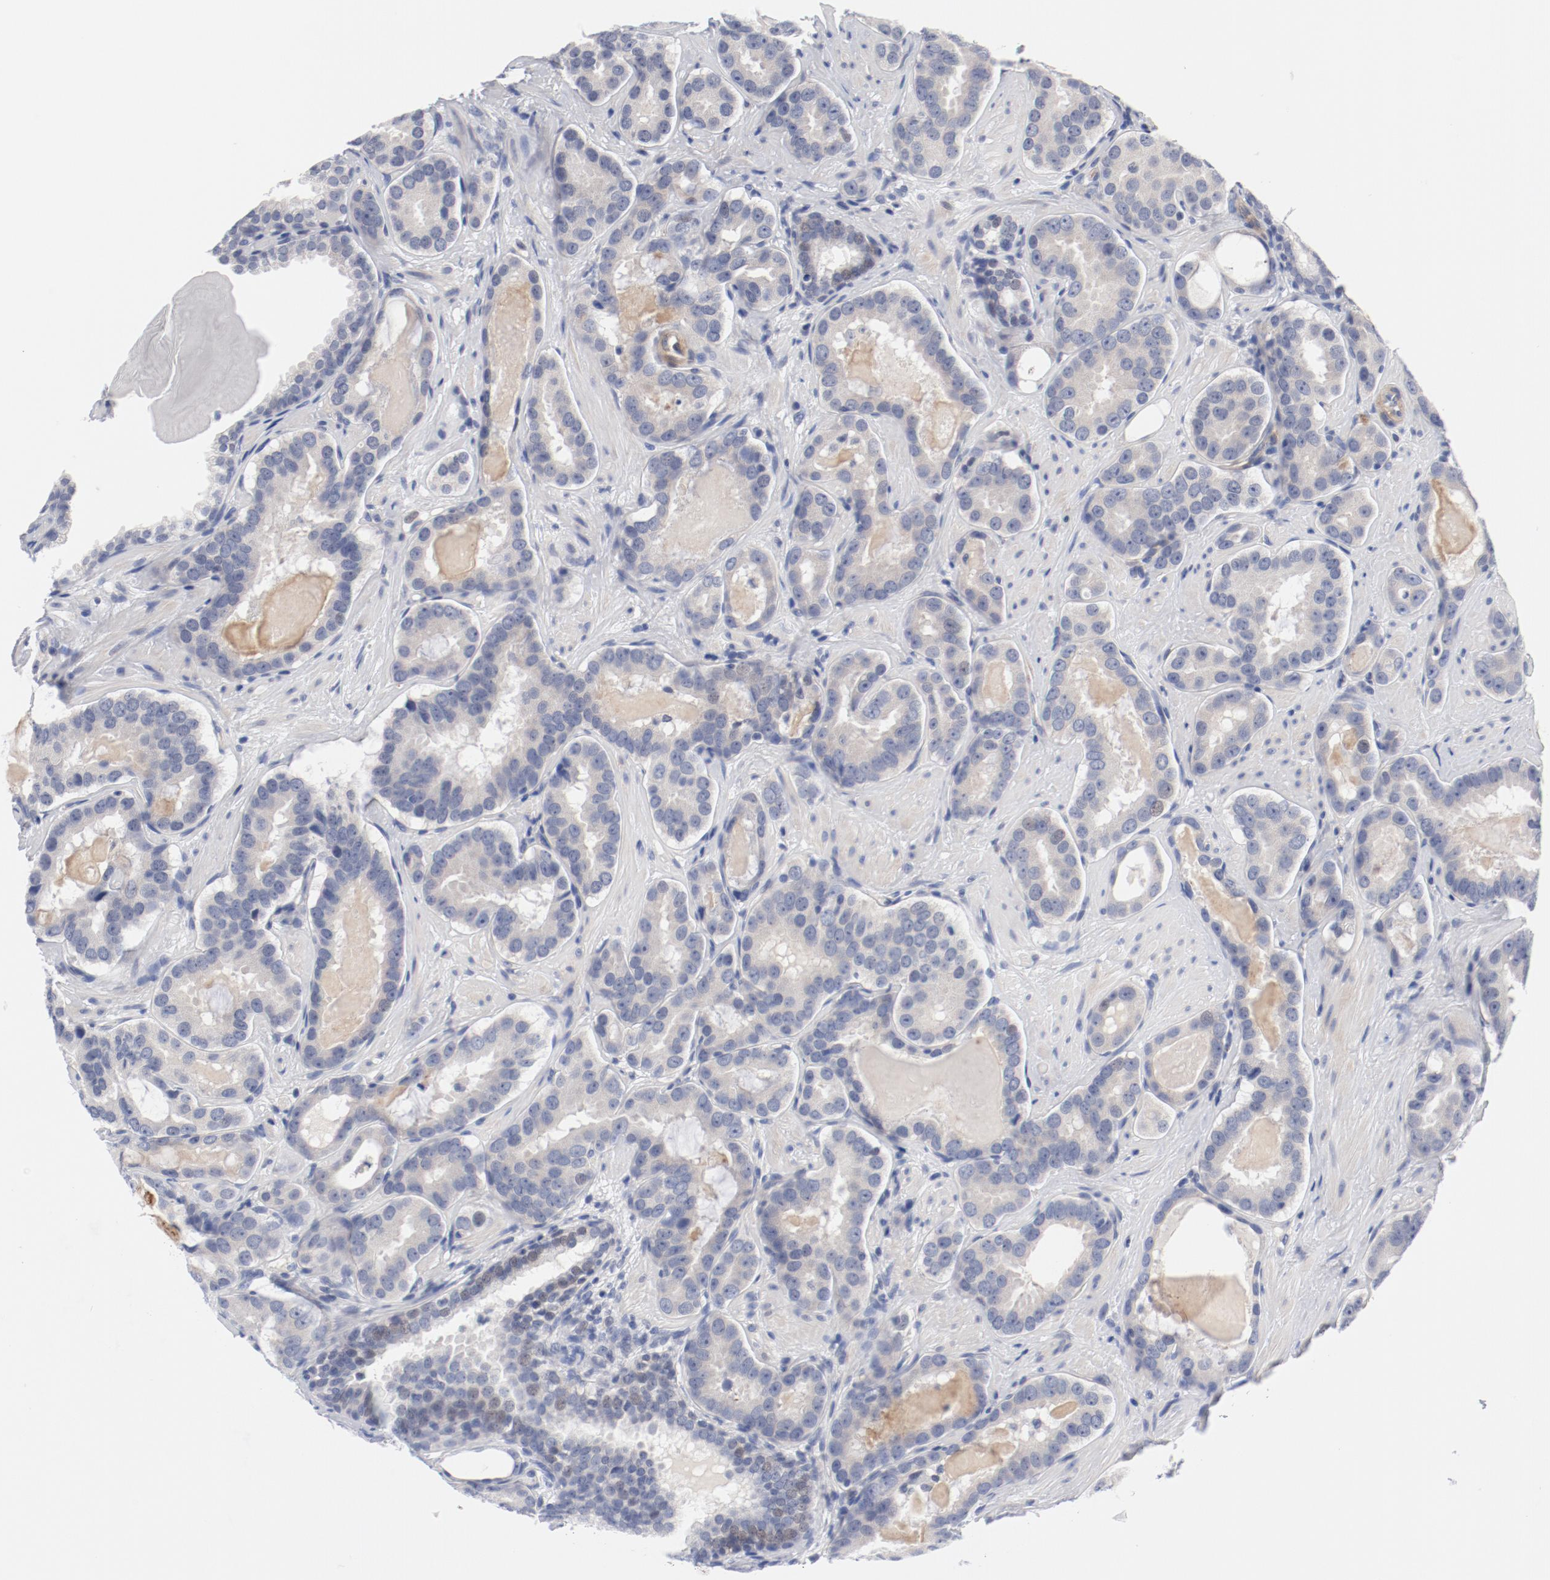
{"staining": {"intensity": "negative", "quantity": "none", "location": "none"}, "tissue": "prostate cancer", "cell_type": "Tumor cells", "image_type": "cancer", "snomed": [{"axis": "morphology", "description": "Adenocarcinoma, Low grade"}, {"axis": "topography", "description": "Prostate"}], "caption": "A micrograph of prostate cancer (adenocarcinoma (low-grade)) stained for a protein demonstrates no brown staining in tumor cells.", "gene": "KCNK13", "patient": {"sex": "male", "age": 59}}